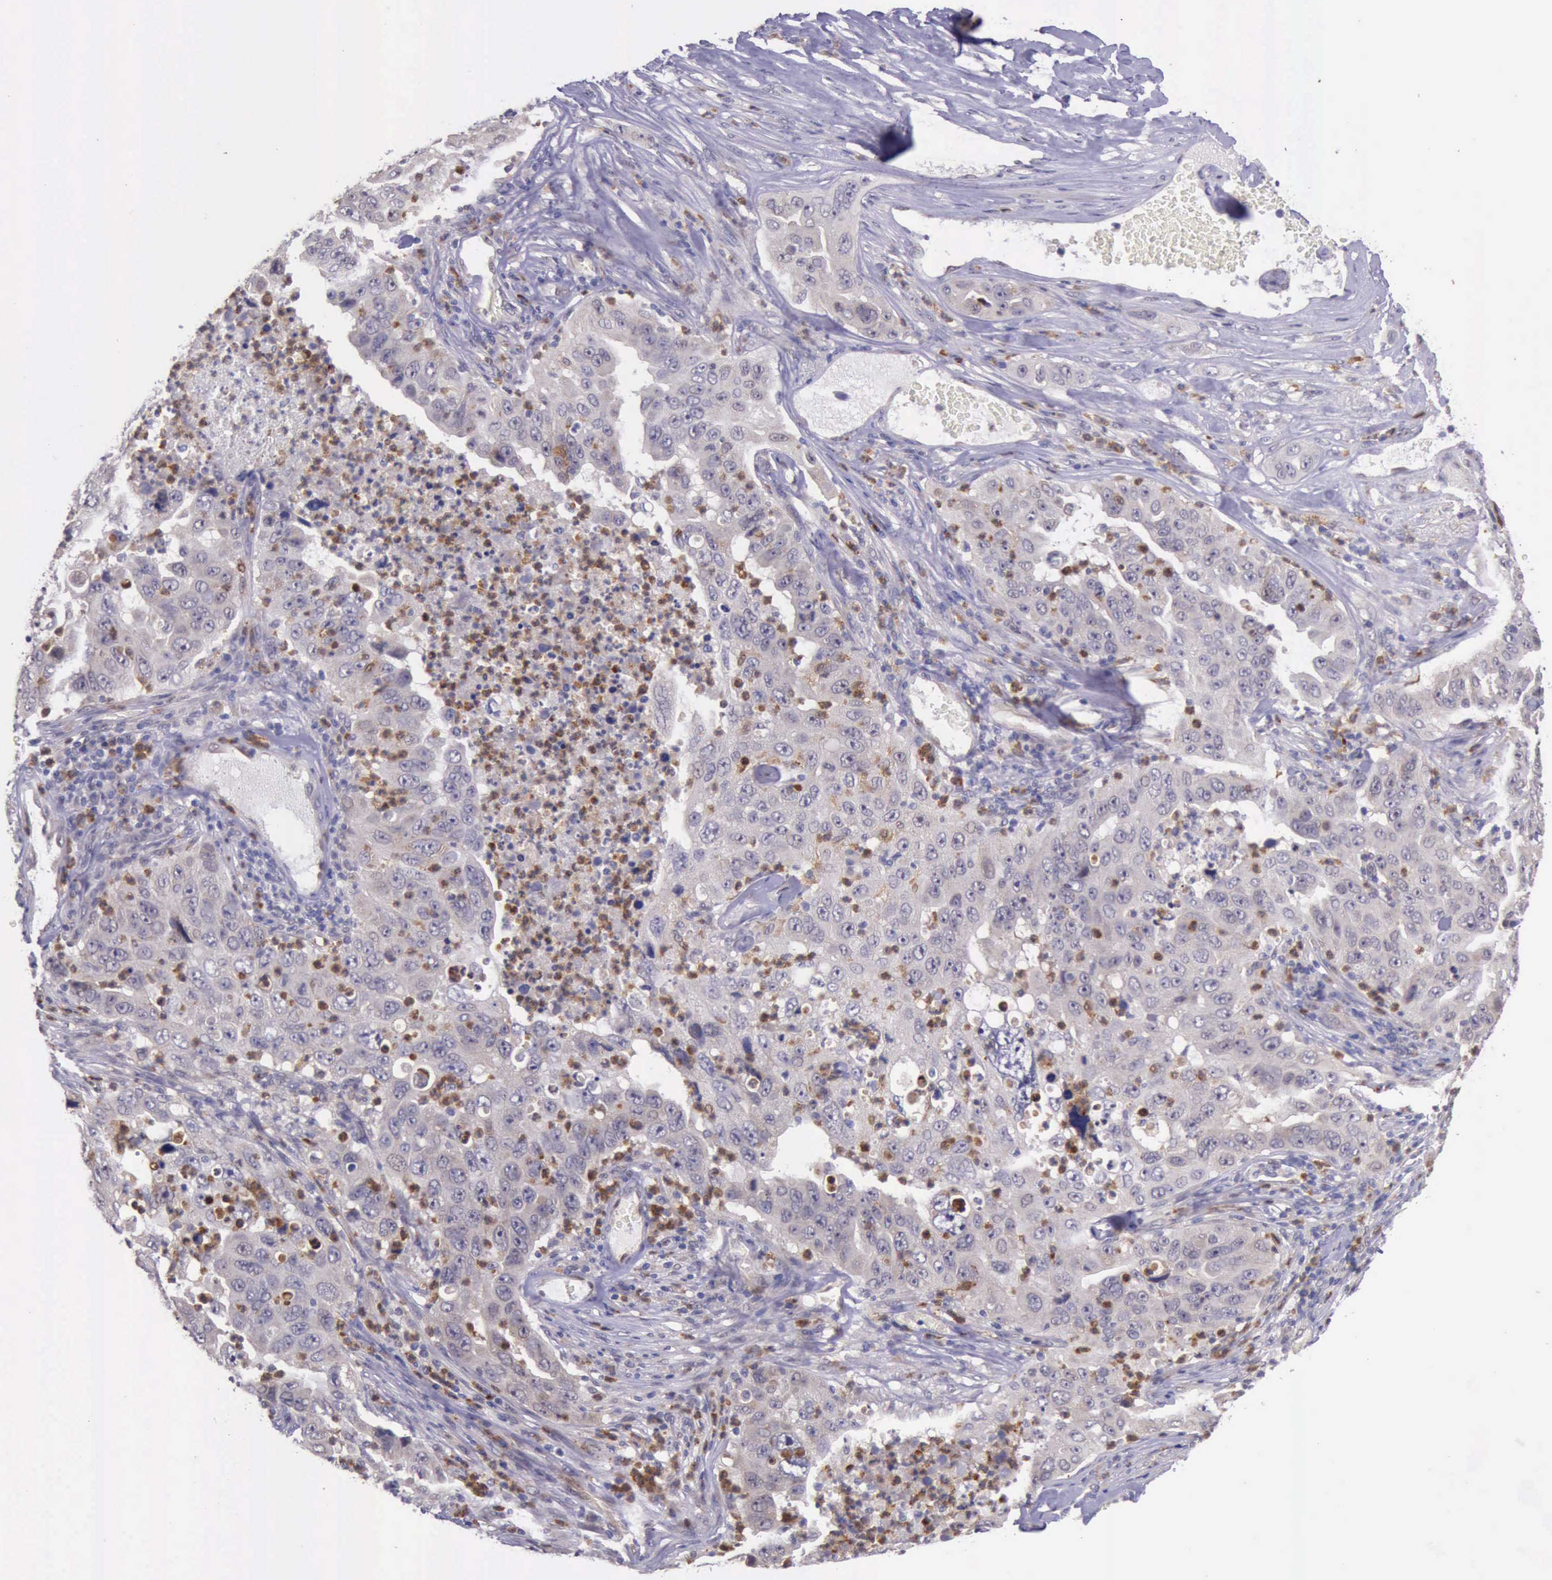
{"staining": {"intensity": "weak", "quantity": ">75%", "location": "cytoplasmic/membranous"}, "tissue": "lung cancer", "cell_type": "Tumor cells", "image_type": "cancer", "snomed": [{"axis": "morphology", "description": "Squamous cell carcinoma, NOS"}, {"axis": "topography", "description": "Lung"}], "caption": "A low amount of weak cytoplasmic/membranous staining is seen in about >75% of tumor cells in squamous cell carcinoma (lung) tissue.", "gene": "PLEK2", "patient": {"sex": "male", "age": 64}}